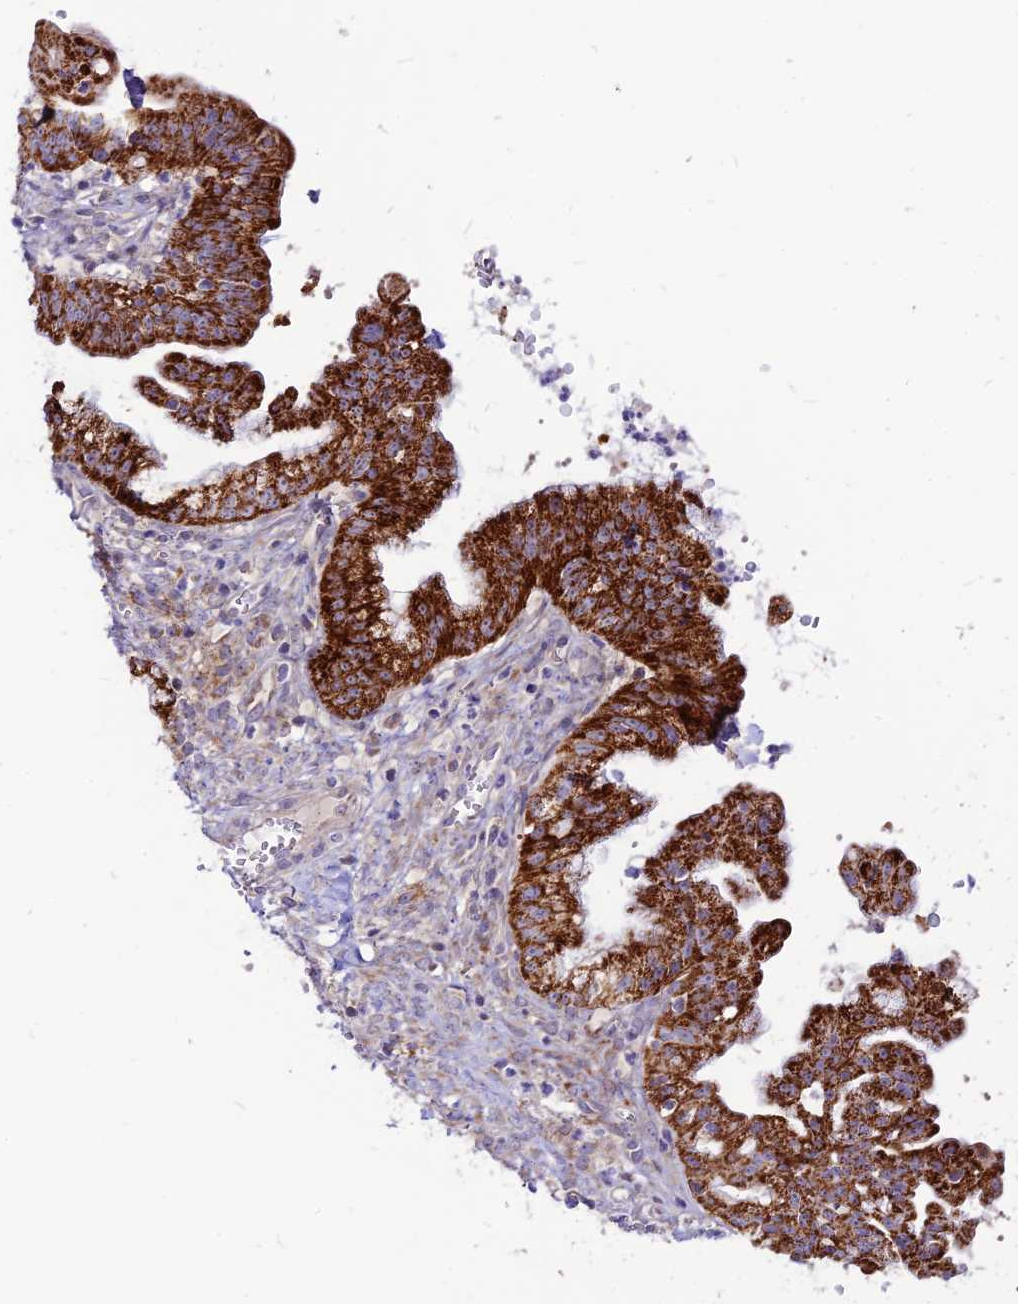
{"staining": {"intensity": "strong", "quantity": ">75%", "location": "cytoplasmic/membranous"}, "tissue": "ovarian cancer", "cell_type": "Tumor cells", "image_type": "cancer", "snomed": [{"axis": "morphology", "description": "Cystadenocarcinoma, mucinous, NOS"}, {"axis": "topography", "description": "Ovary"}], "caption": "Protein staining of ovarian cancer tissue exhibits strong cytoplasmic/membranous staining in about >75% of tumor cells.", "gene": "ECI1", "patient": {"sex": "female", "age": 70}}